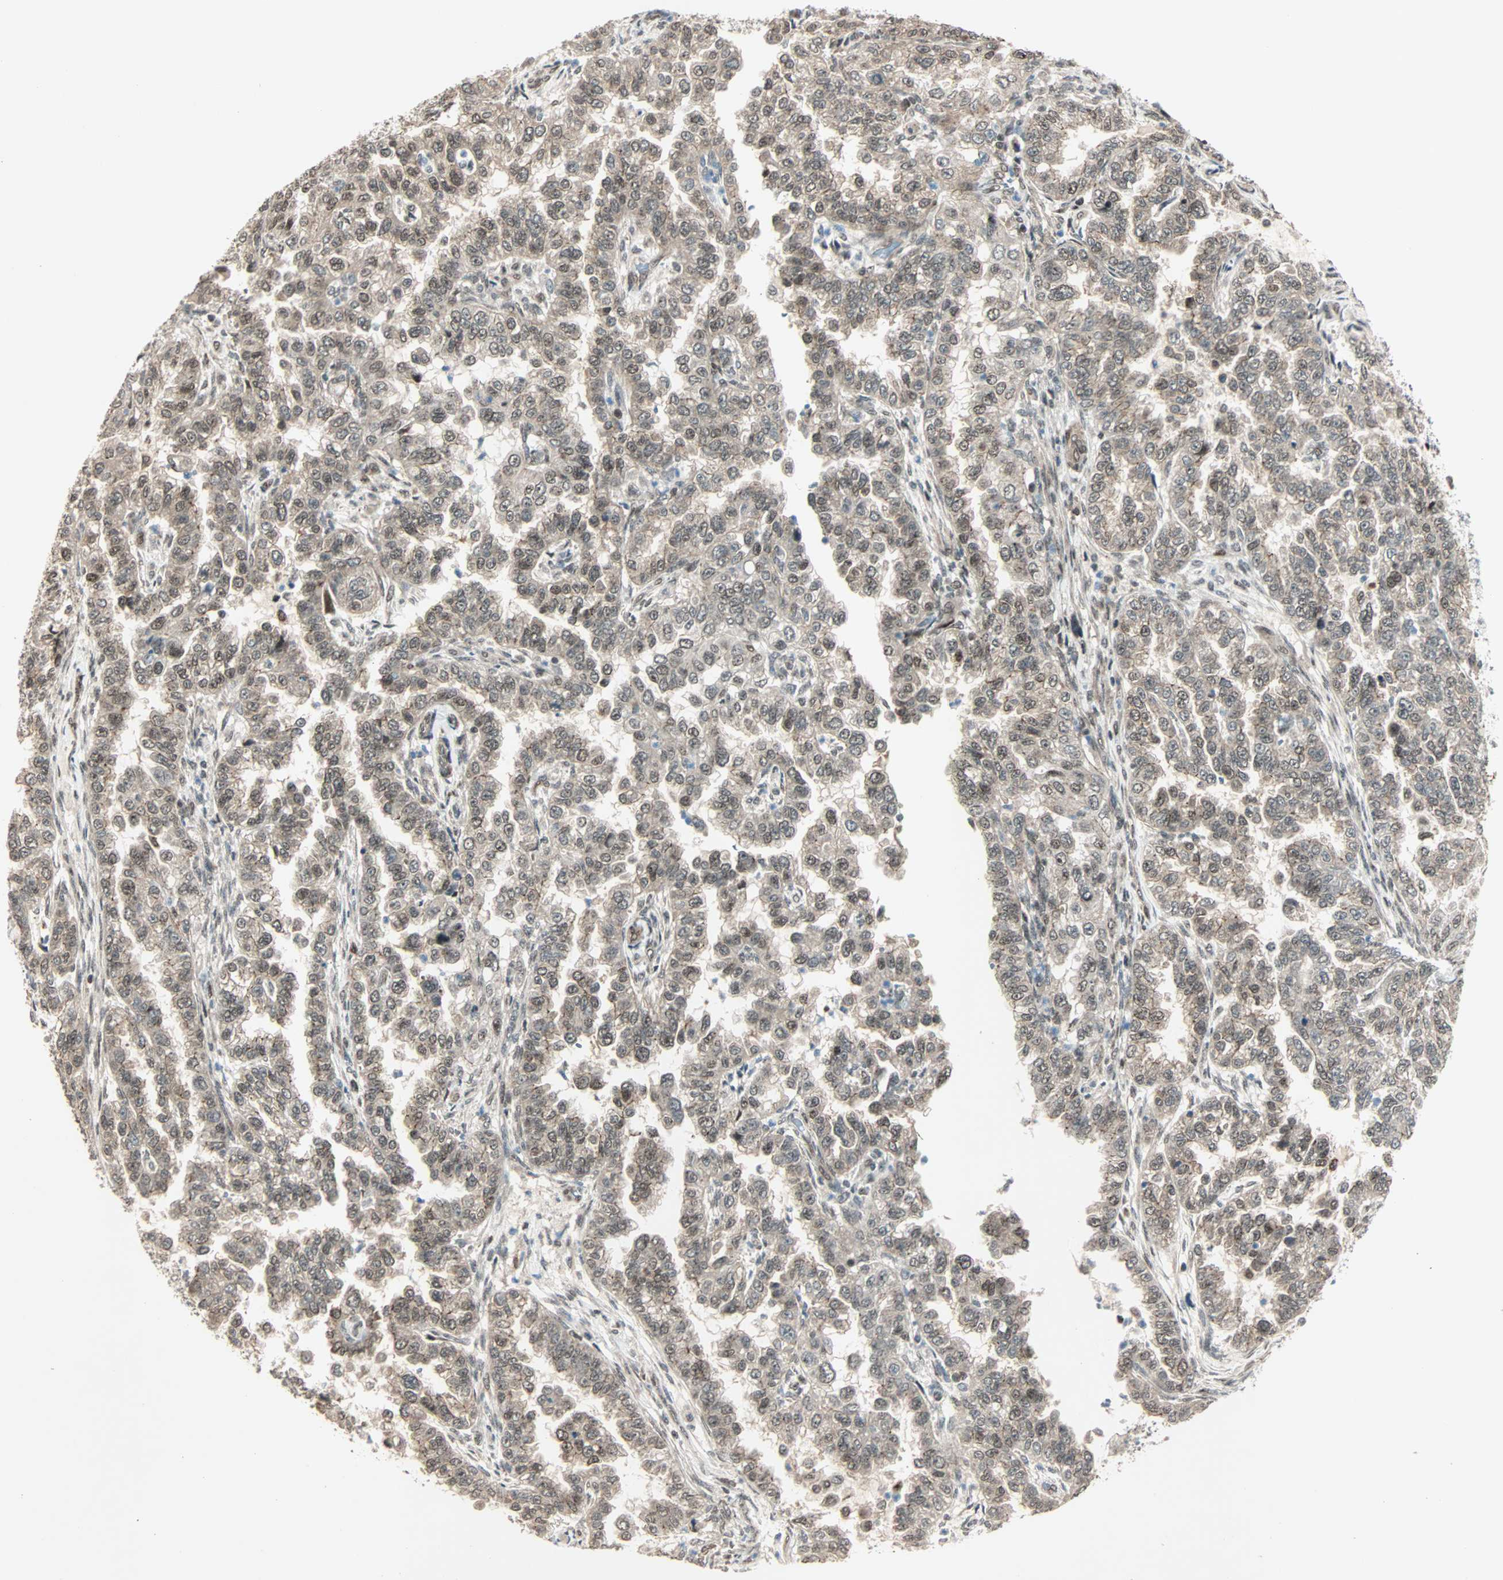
{"staining": {"intensity": "weak", "quantity": ">75%", "location": "cytoplasmic/membranous,nuclear"}, "tissue": "endometrial cancer", "cell_type": "Tumor cells", "image_type": "cancer", "snomed": [{"axis": "morphology", "description": "Adenocarcinoma, NOS"}, {"axis": "topography", "description": "Endometrium"}], "caption": "IHC (DAB (3,3'-diaminobenzidine)) staining of endometrial cancer (adenocarcinoma) exhibits weak cytoplasmic/membranous and nuclear protein staining in about >75% of tumor cells.", "gene": "CBX4", "patient": {"sex": "female", "age": 85}}